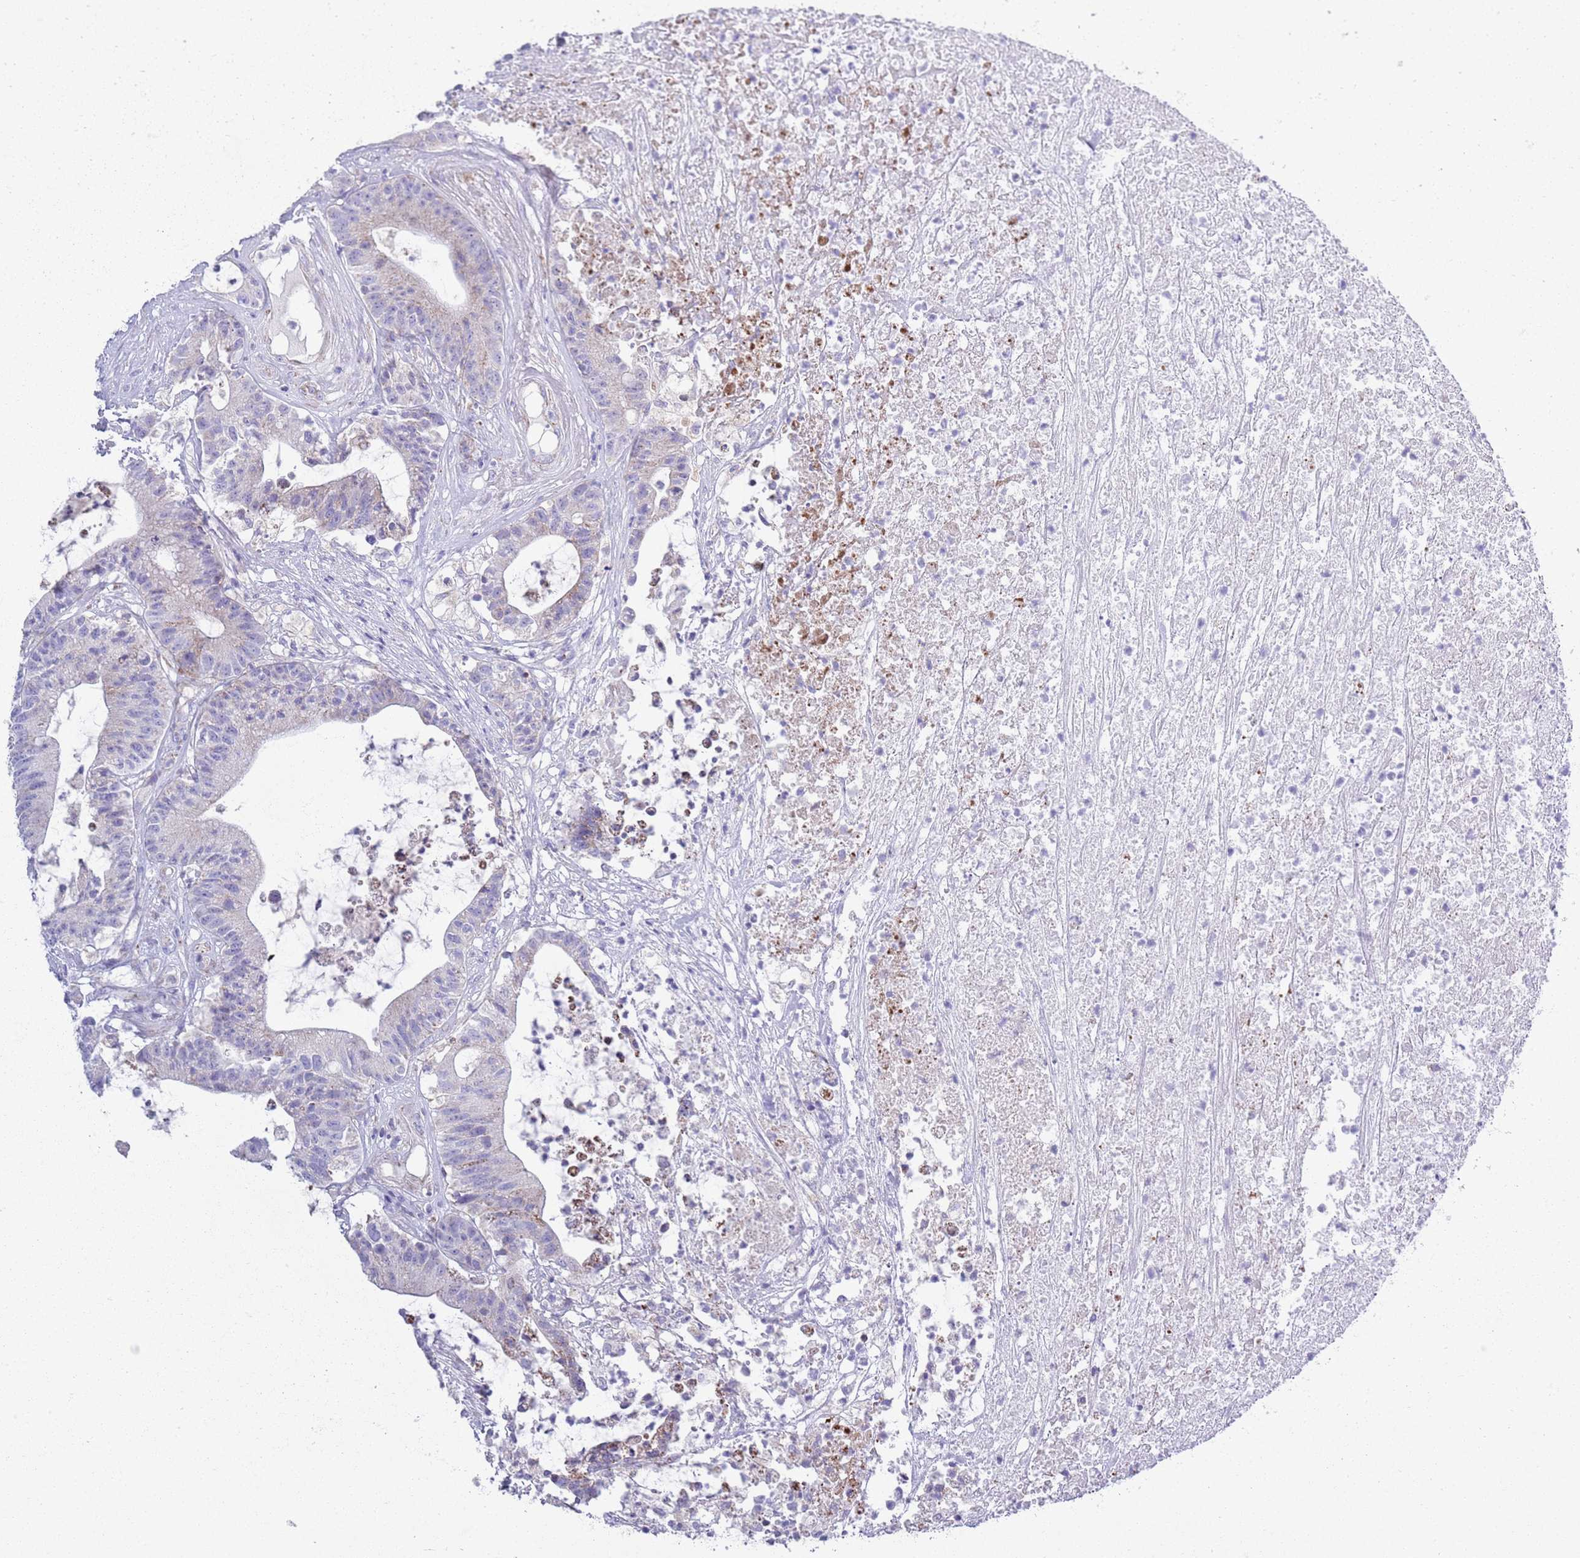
{"staining": {"intensity": "negative", "quantity": "none", "location": "none"}, "tissue": "colorectal cancer", "cell_type": "Tumor cells", "image_type": "cancer", "snomed": [{"axis": "morphology", "description": "Adenocarcinoma, NOS"}, {"axis": "topography", "description": "Colon"}], "caption": "Immunohistochemical staining of human colorectal cancer (adenocarcinoma) displays no significant staining in tumor cells.", "gene": "ATP6V1B1", "patient": {"sex": "female", "age": 84}}